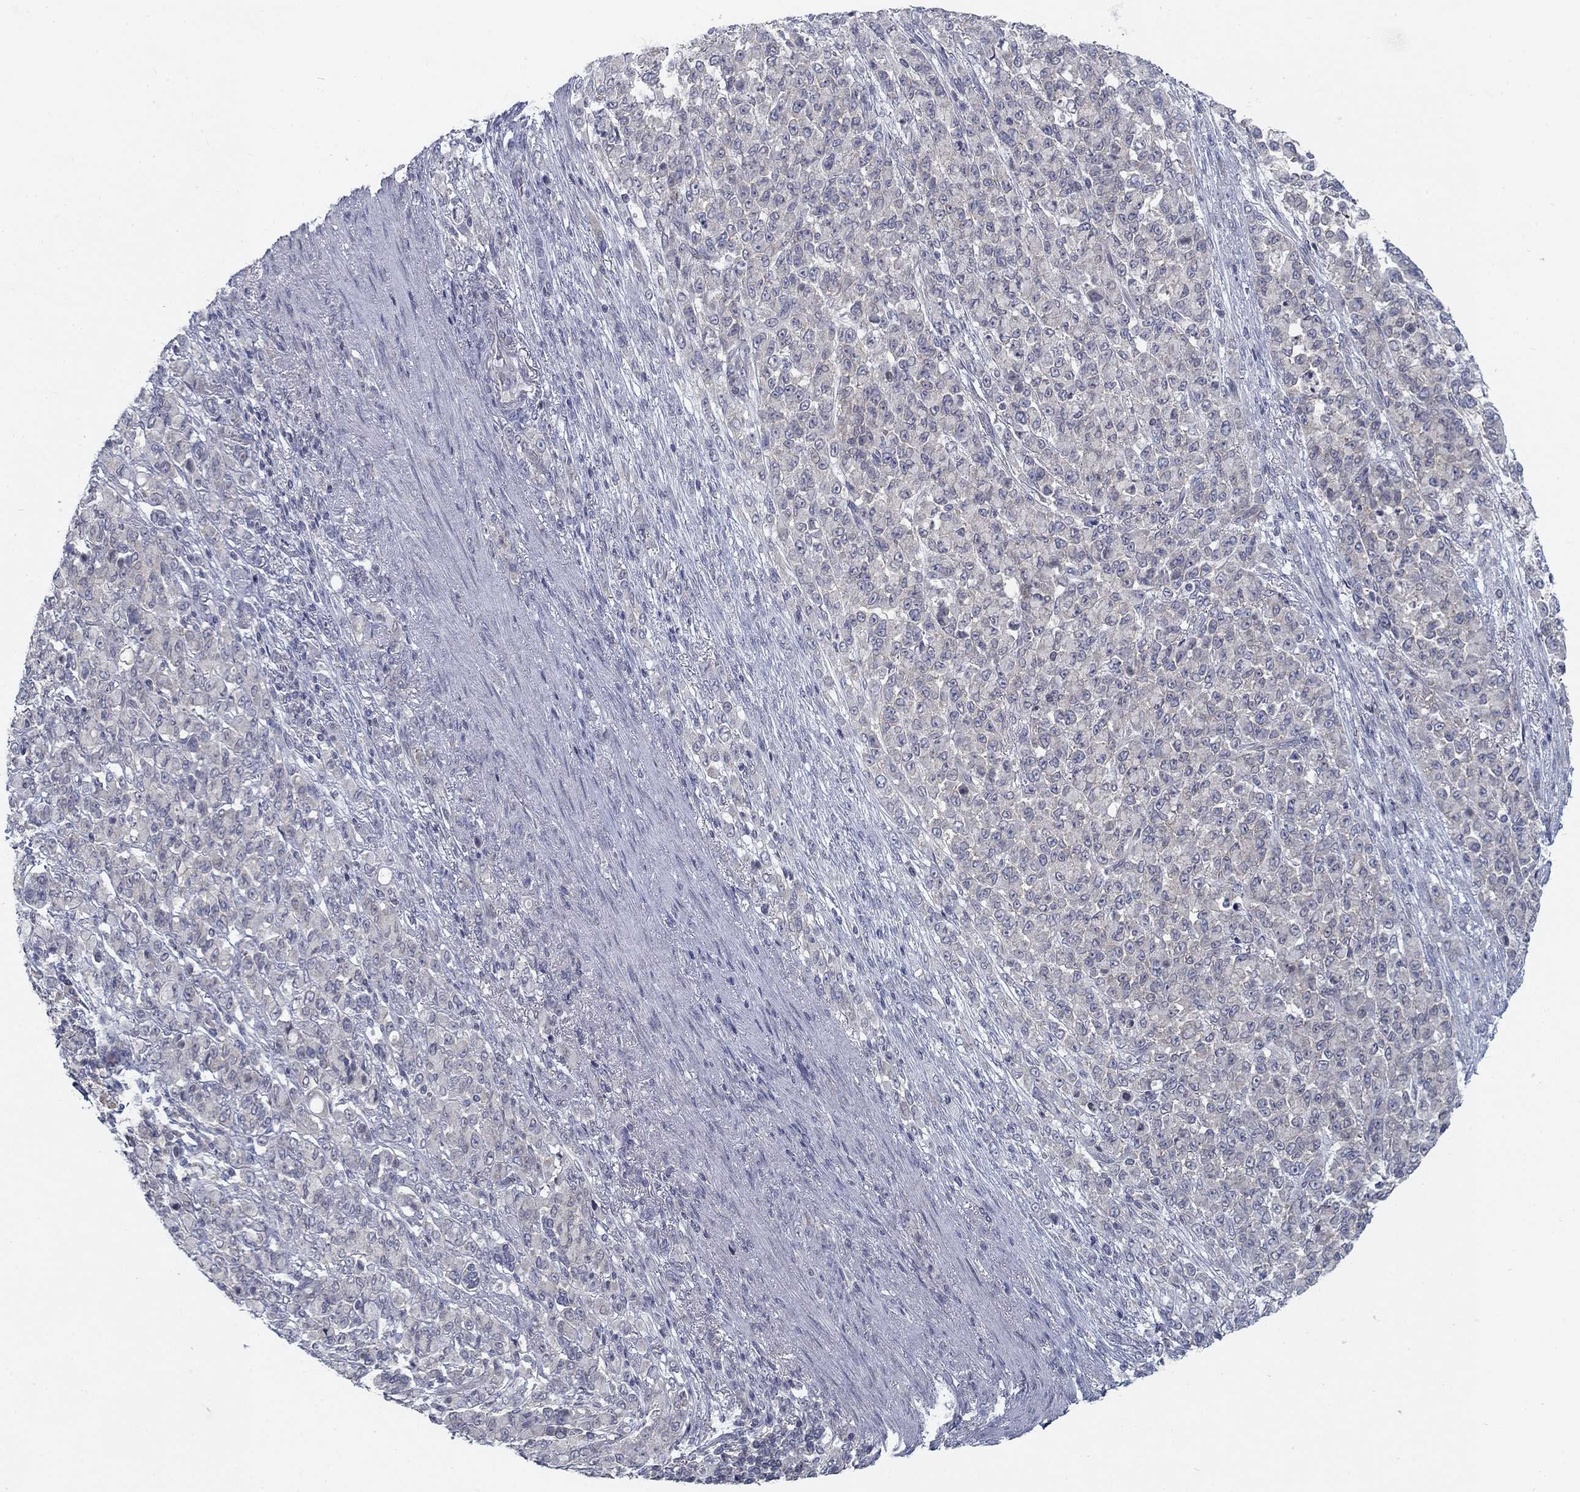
{"staining": {"intensity": "negative", "quantity": "none", "location": "none"}, "tissue": "stomach cancer", "cell_type": "Tumor cells", "image_type": "cancer", "snomed": [{"axis": "morphology", "description": "Normal tissue, NOS"}, {"axis": "morphology", "description": "Adenocarcinoma, NOS"}, {"axis": "topography", "description": "Stomach"}], "caption": "There is no significant positivity in tumor cells of adenocarcinoma (stomach).", "gene": "ATP1A3", "patient": {"sex": "female", "age": 79}}